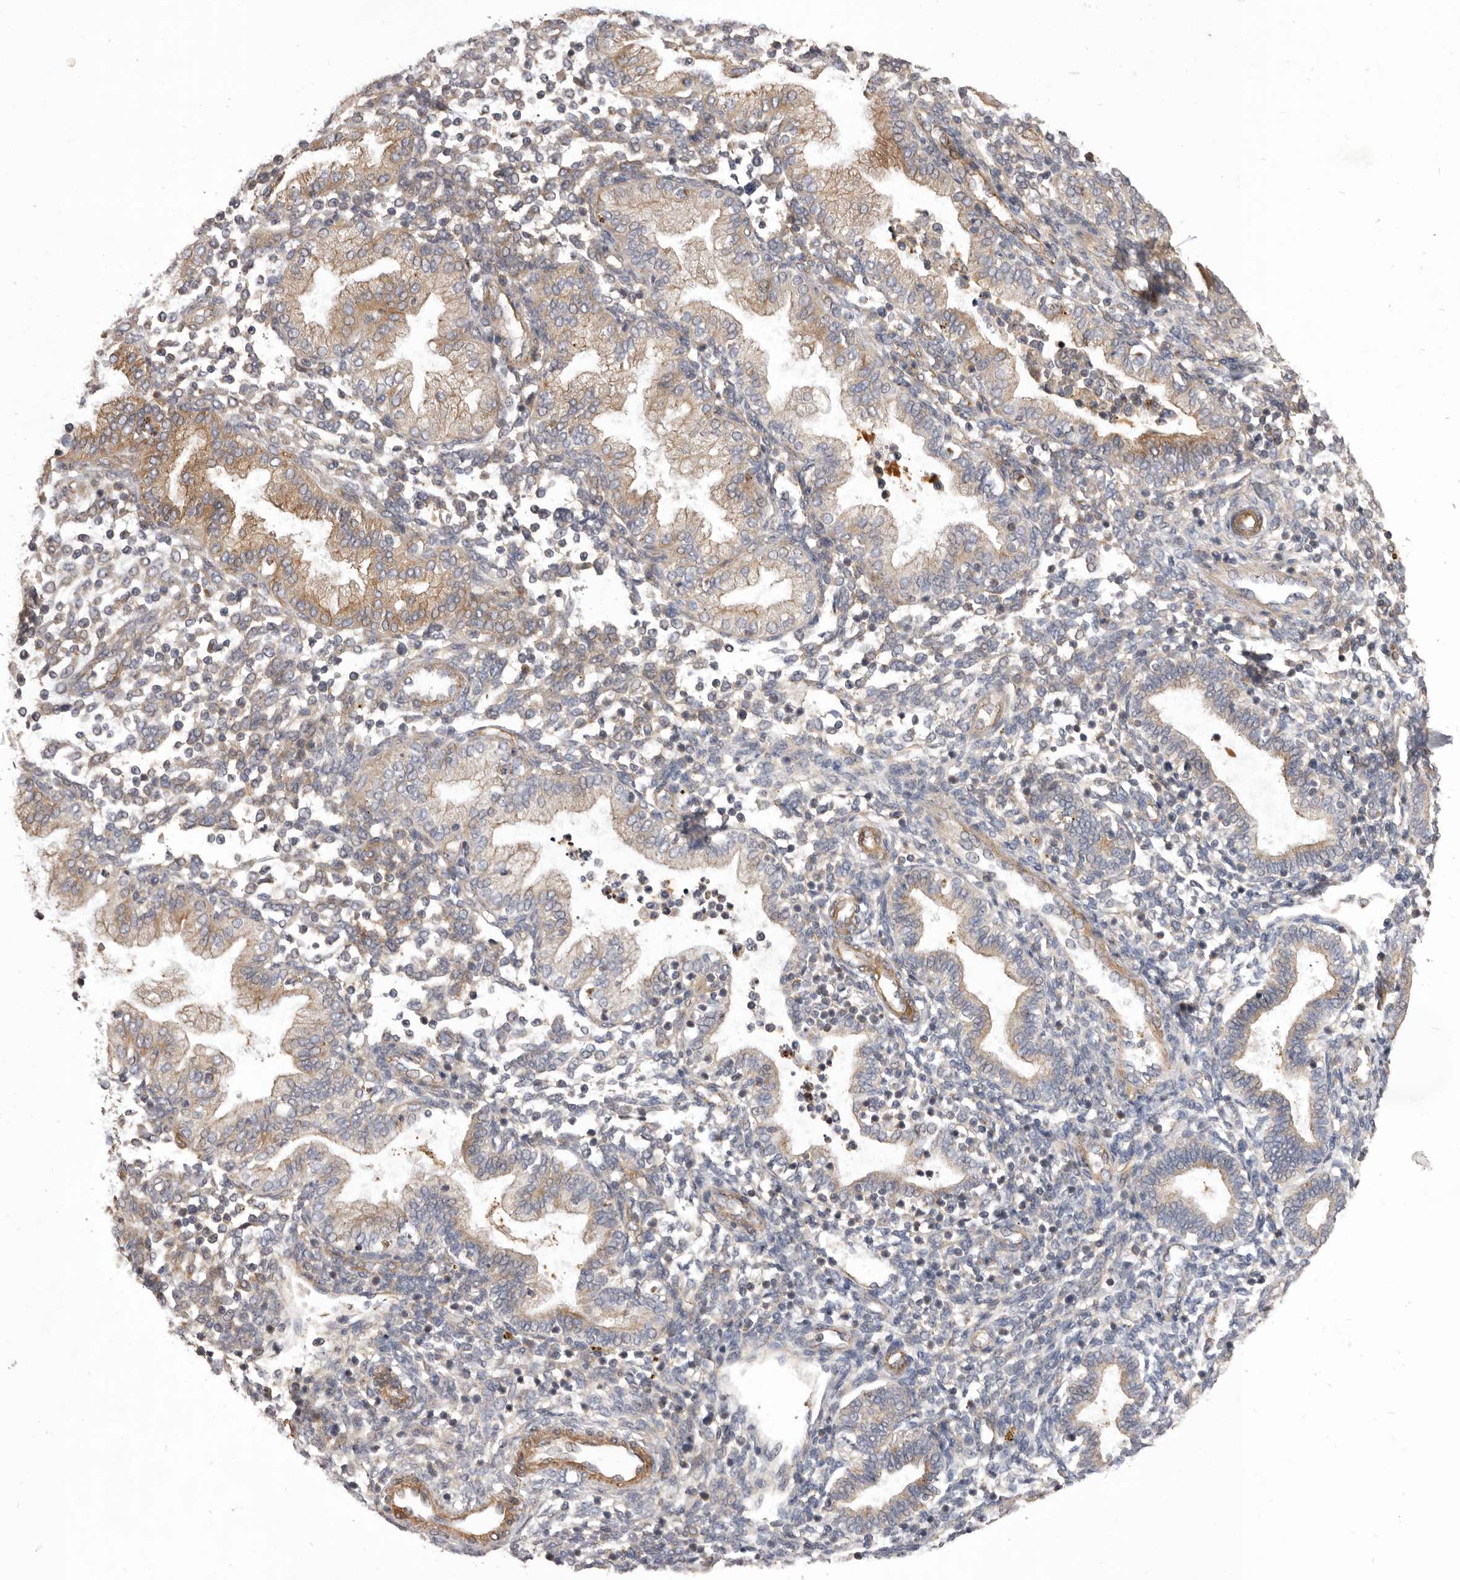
{"staining": {"intensity": "weak", "quantity": "<25%", "location": "cytoplasmic/membranous"}, "tissue": "endometrium", "cell_type": "Cells in endometrial stroma", "image_type": "normal", "snomed": [{"axis": "morphology", "description": "Normal tissue, NOS"}, {"axis": "topography", "description": "Endometrium"}], "caption": "The histopathology image demonstrates no staining of cells in endometrial stroma in unremarkable endometrium.", "gene": "VPS45", "patient": {"sex": "female", "age": 53}}